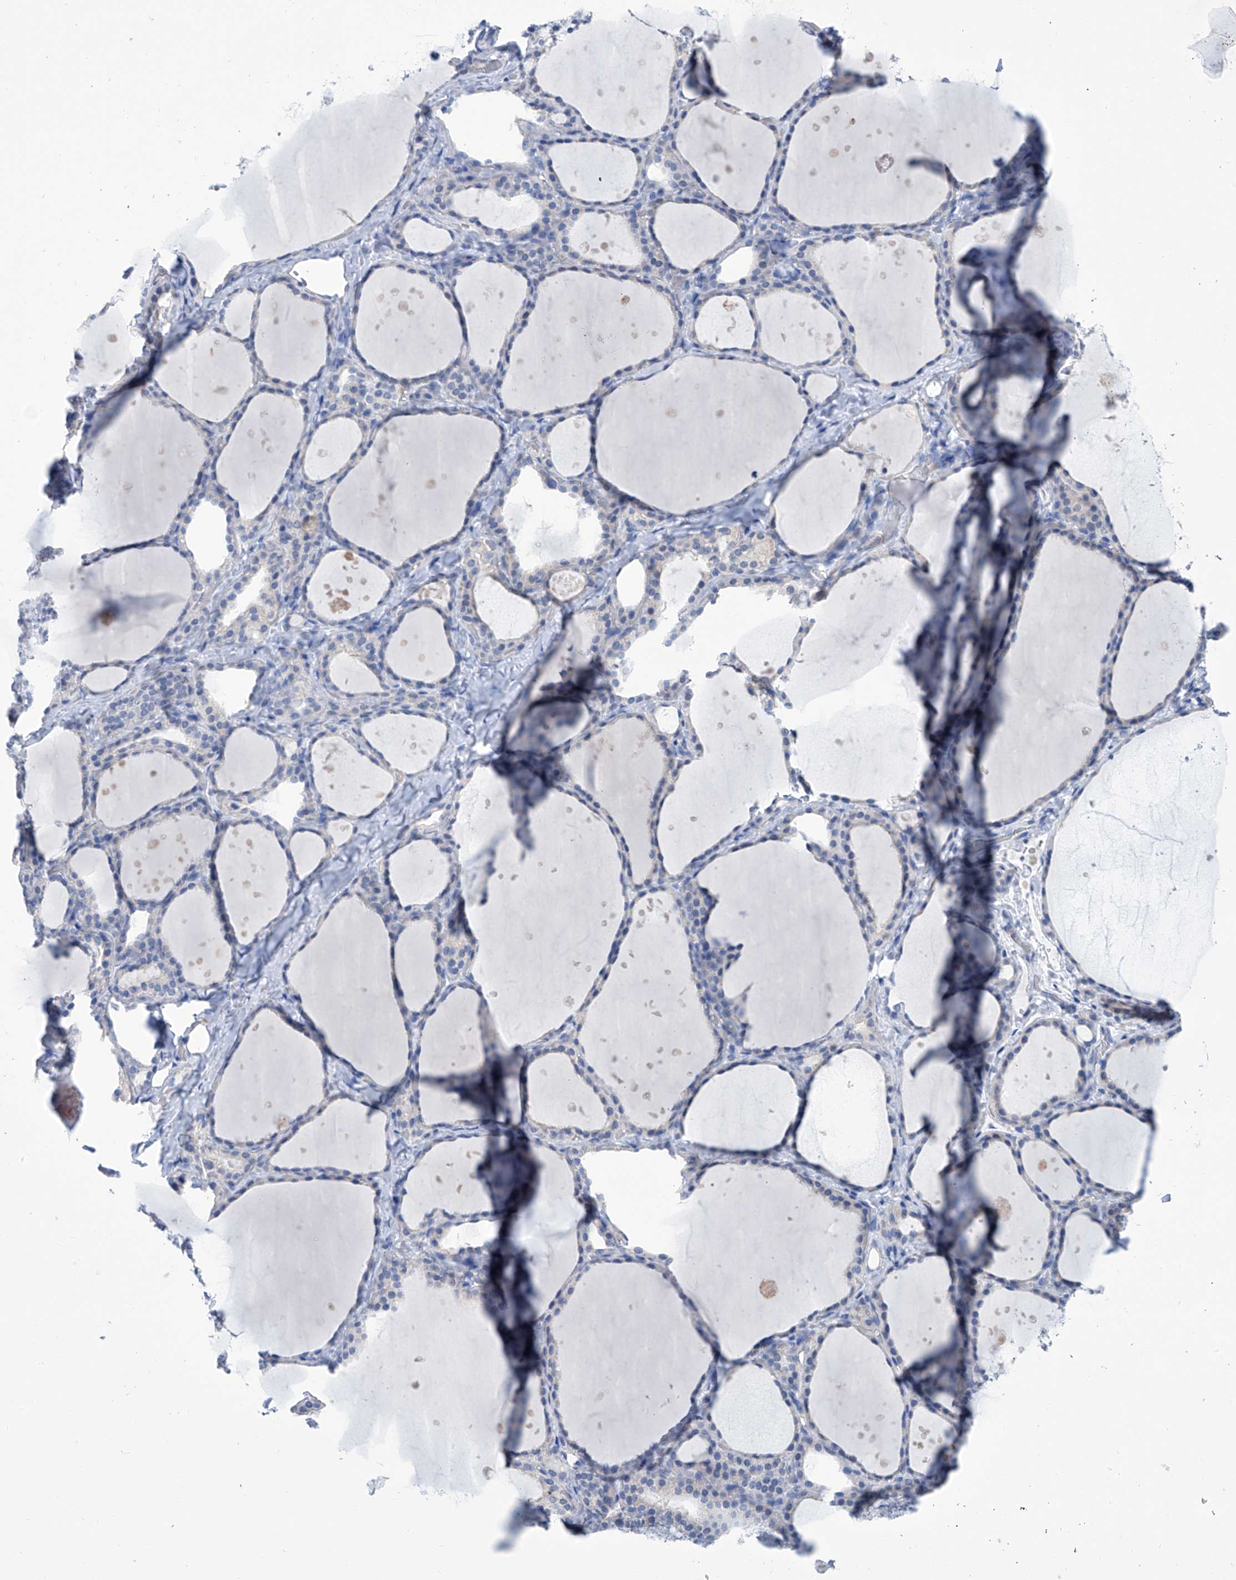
{"staining": {"intensity": "negative", "quantity": "none", "location": "none"}, "tissue": "thyroid gland", "cell_type": "Glandular cells", "image_type": "normal", "snomed": [{"axis": "morphology", "description": "Normal tissue, NOS"}, {"axis": "topography", "description": "Thyroid gland"}], "caption": "Immunohistochemical staining of normal human thyroid gland displays no significant positivity in glandular cells. (DAB (3,3'-diaminobenzidine) immunohistochemistry, high magnification).", "gene": "IMPA2", "patient": {"sex": "female", "age": 44}}